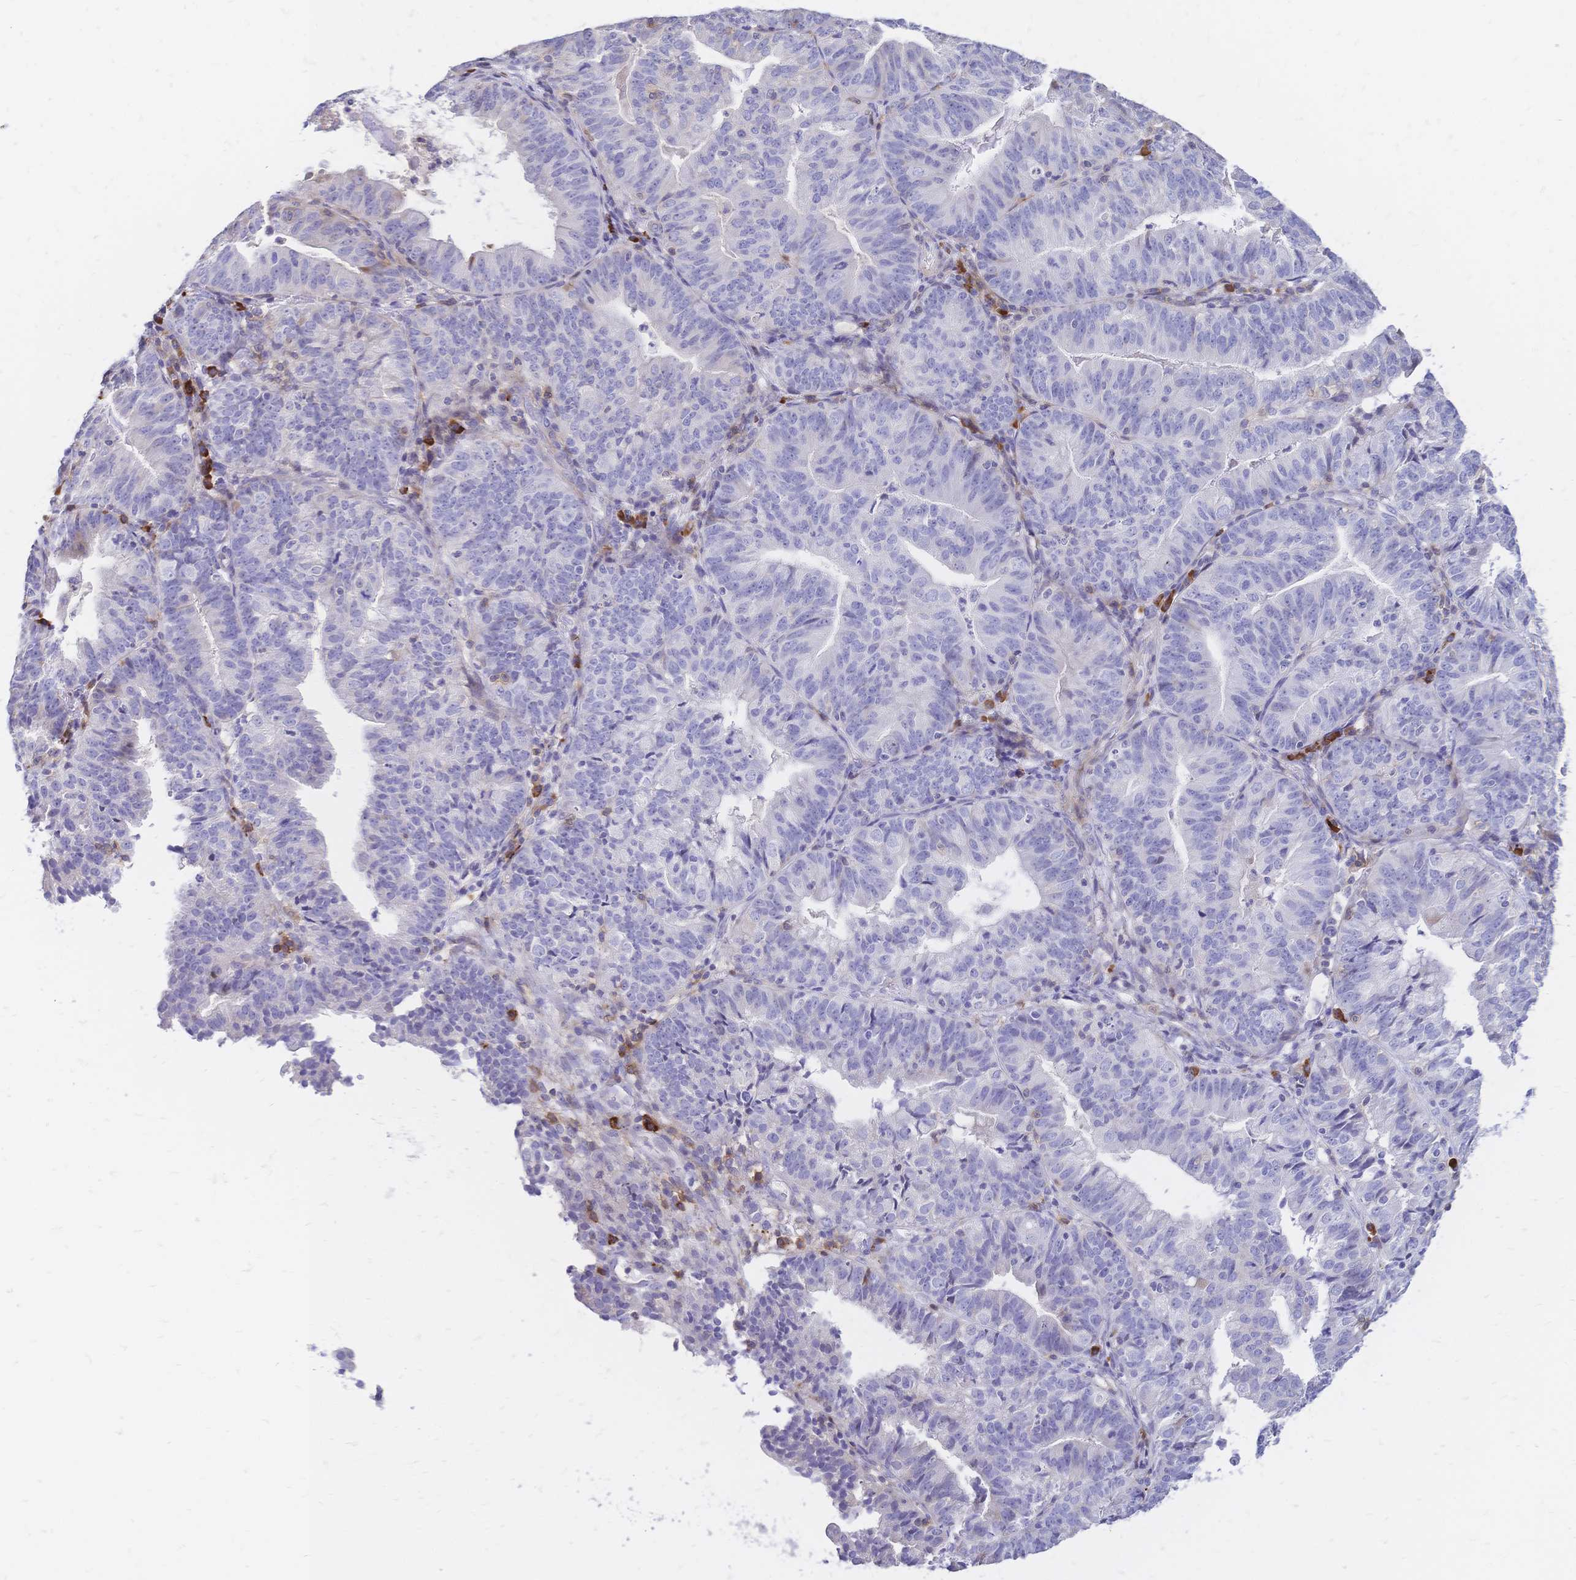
{"staining": {"intensity": "negative", "quantity": "none", "location": "none"}, "tissue": "endometrial cancer", "cell_type": "Tumor cells", "image_type": "cancer", "snomed": [{"axis": "morphology", "description": "Adenocarcinoma, NOS"}, {"axis": "topography", "description": "Endometrium"}], "caption": "Tumor cells show no significant protein staining in endometrial adenocarcinoma.", "gene": "IL2RA", "patient": {"sex": "female", "age": 56}}